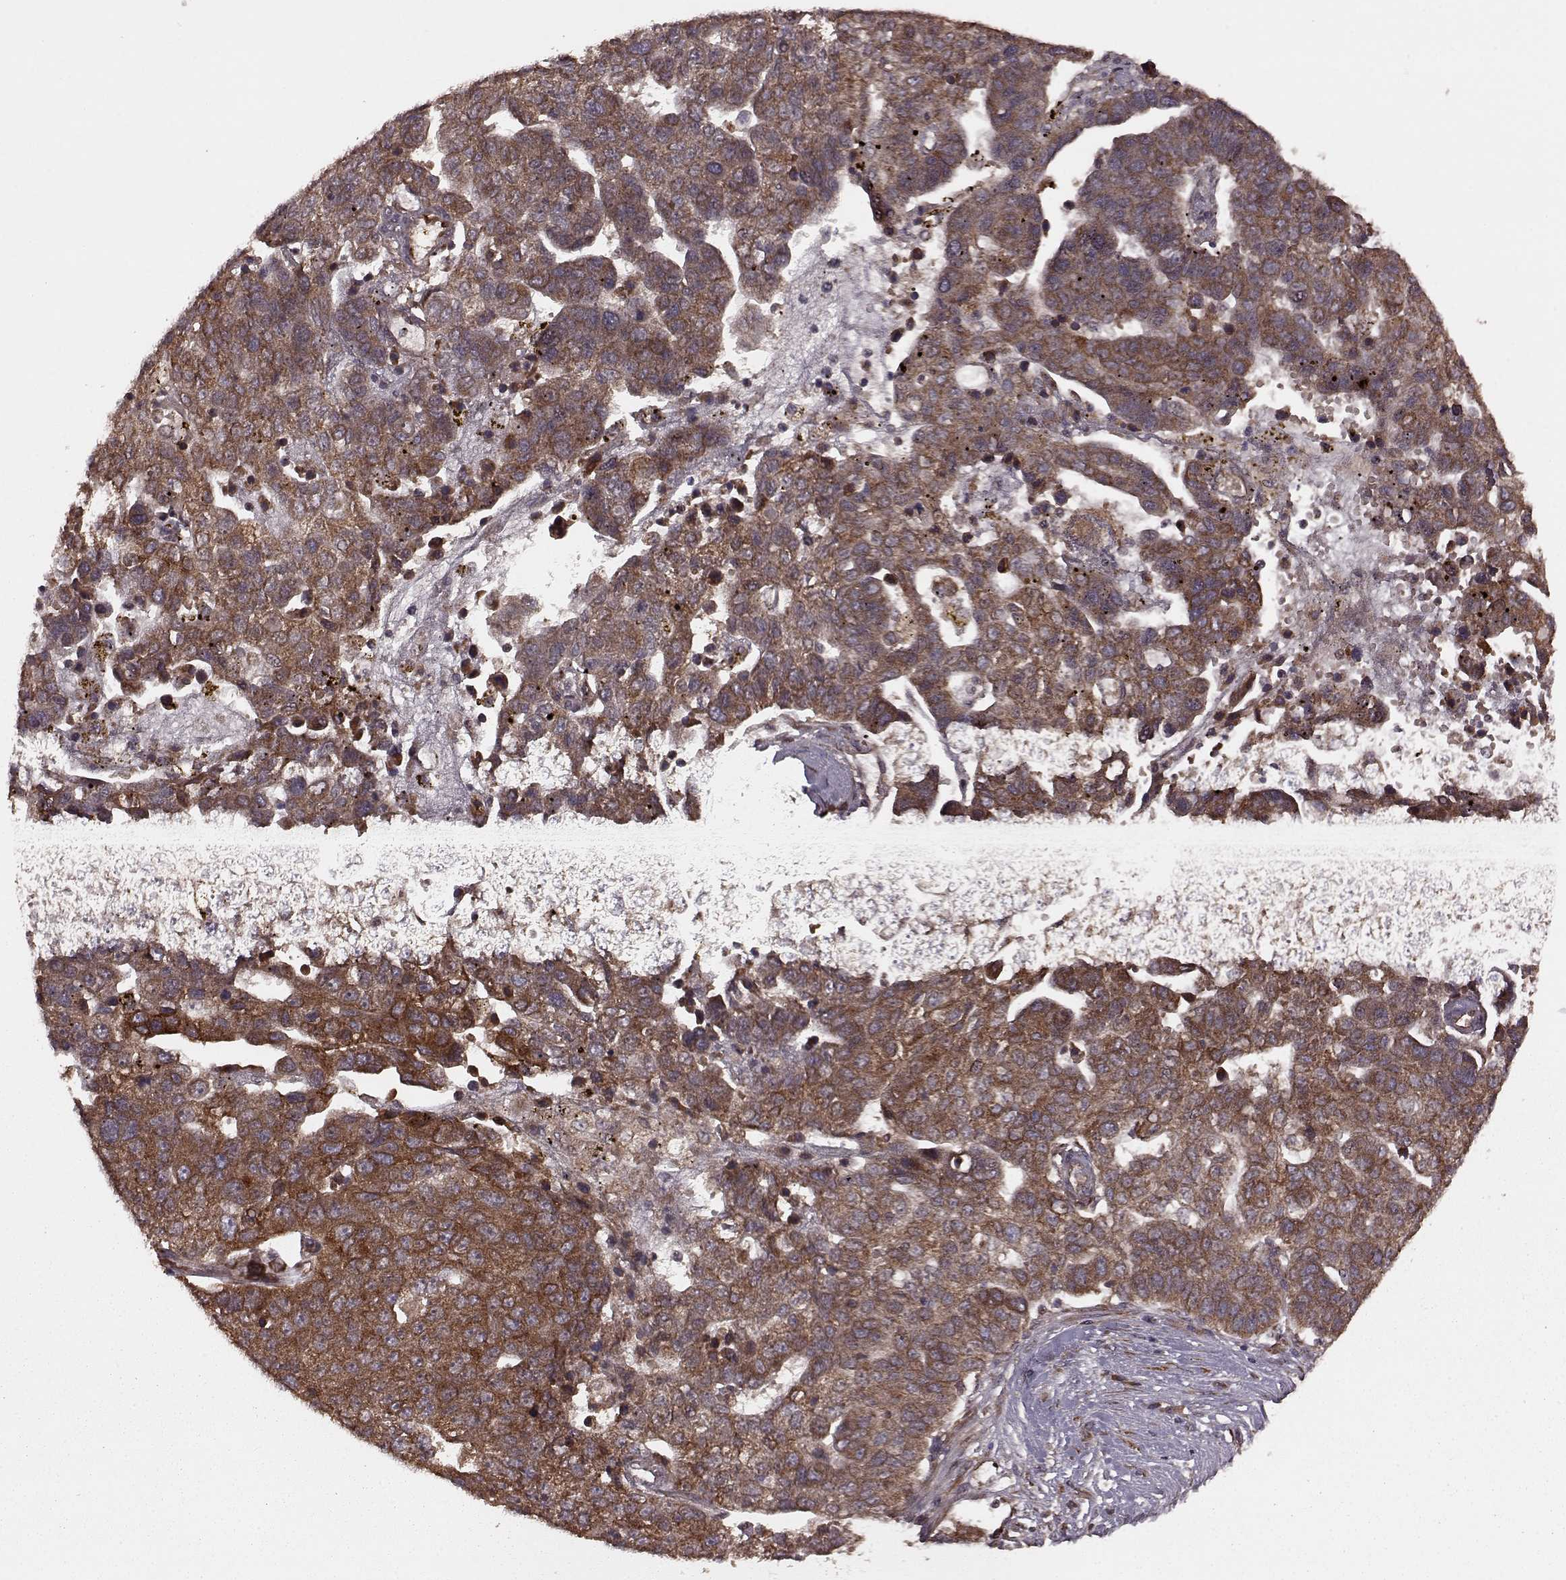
{"staining": {"intensity": "strong", "quantity": ">75%", "location": "cytoplasmic/membranous"}, "tissue": "pancreatic cancer", "cell_type": "Tumor cells", "image_type": "cancer", "snomed": [{"axis": "morphology", "description": "Adenocarcinoma, NOS"}, {"axis": "topography", "description": "Pancreas"}], "caption": "Pancreatic cancer (adenocarcinoma) stained with immunohistochemistry (IHC) demonstrates strong cytoplasmic/membranous staining in approximately >75% of tumor cells.", "gene": "AGPAT1", "patient": {"sex": "female", "age": 61}}